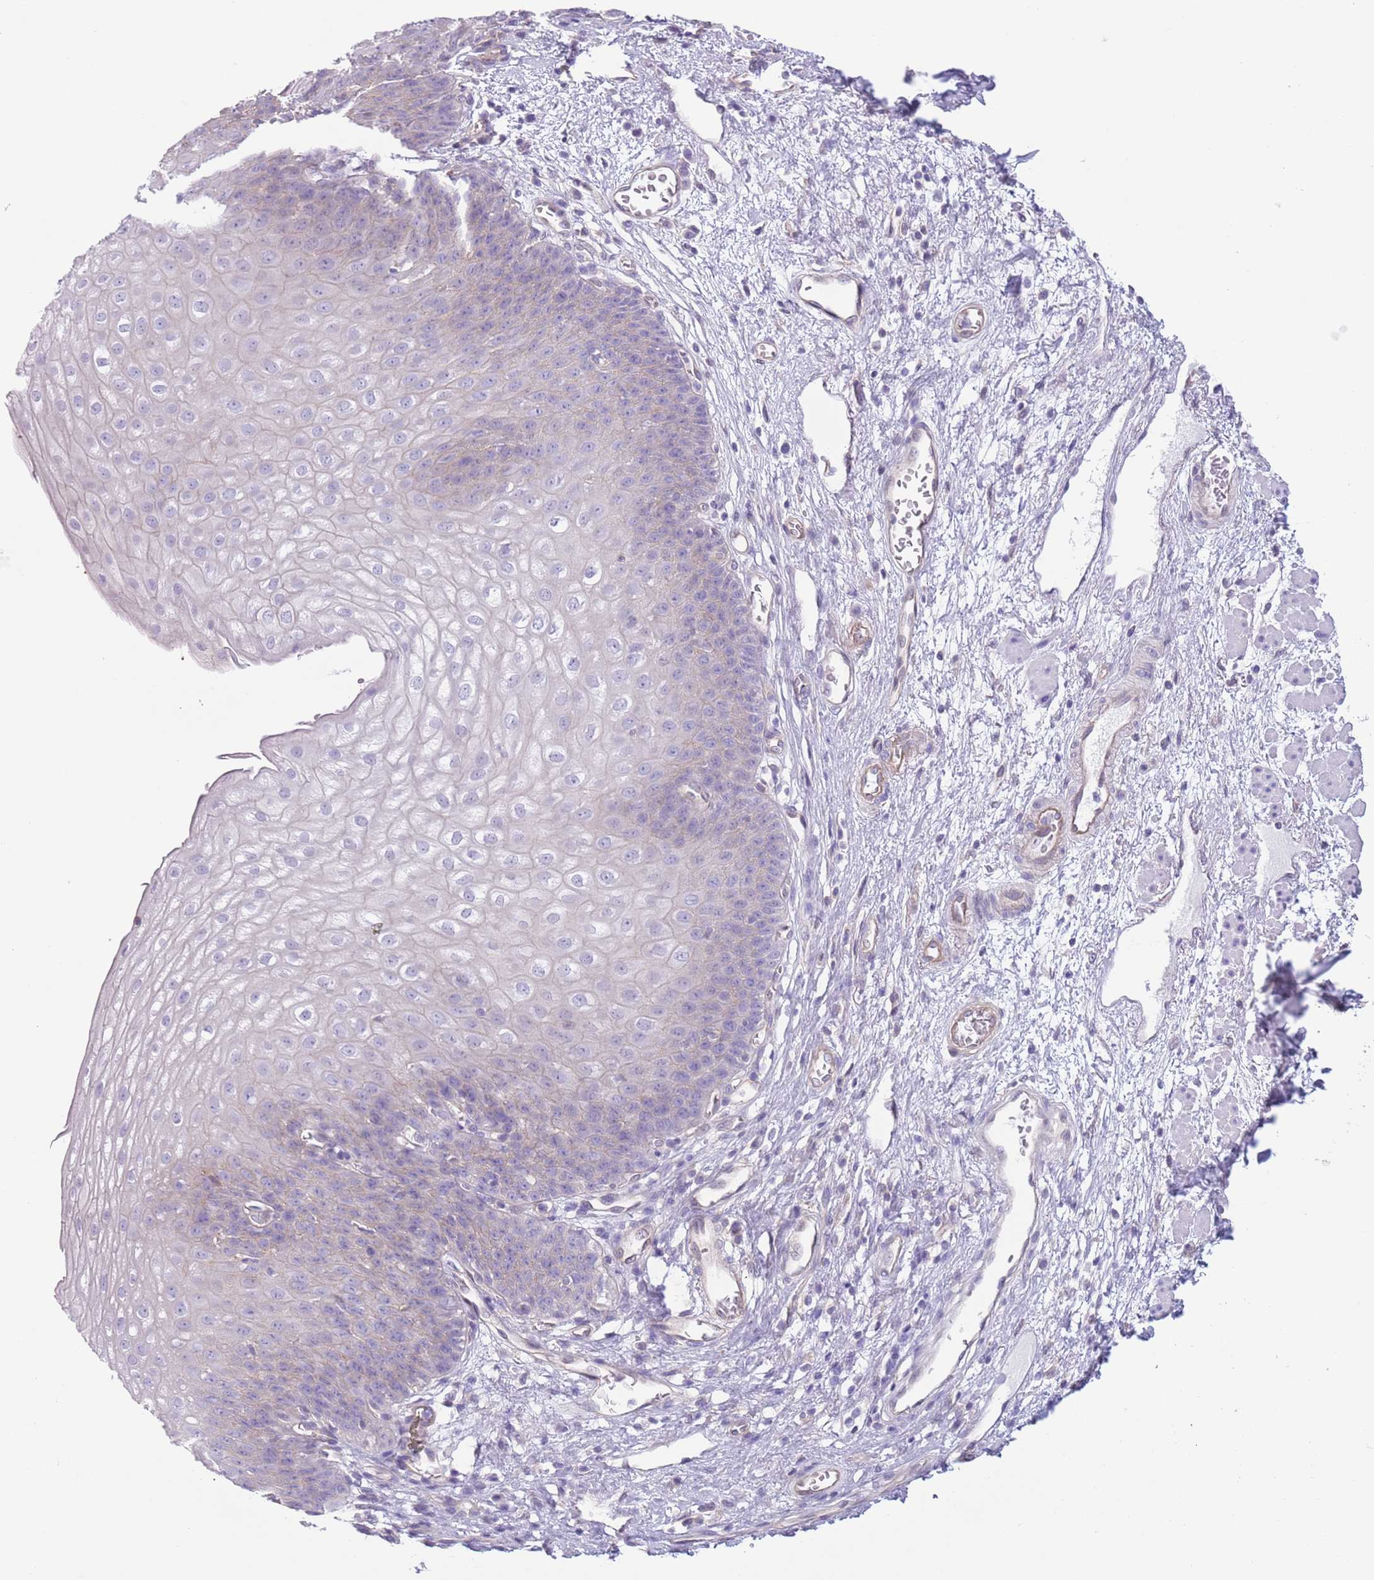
{"staining": {"intensity": "negative", "quantity": "none", "location": "none"}, "tissue": "esophagus", "cell_type": "Squamous epithelial cells", "image_type": "normal", "snomed": [{"axis": "morphology", "description": "Normal tissue, NOS"}, {"axis": "topography", "description": "Esophagus"}], "caption": "Micrograph shows no protein expression in squamous epithelial cells of unremarkable esophagus. Brightfield microscopy of immunohistochemistry stained with DAB (brown) and hematoxylin (blue), captured at high magnification.", "gene": "RBP3", "patient": {"sex": "male", "age": 71}}